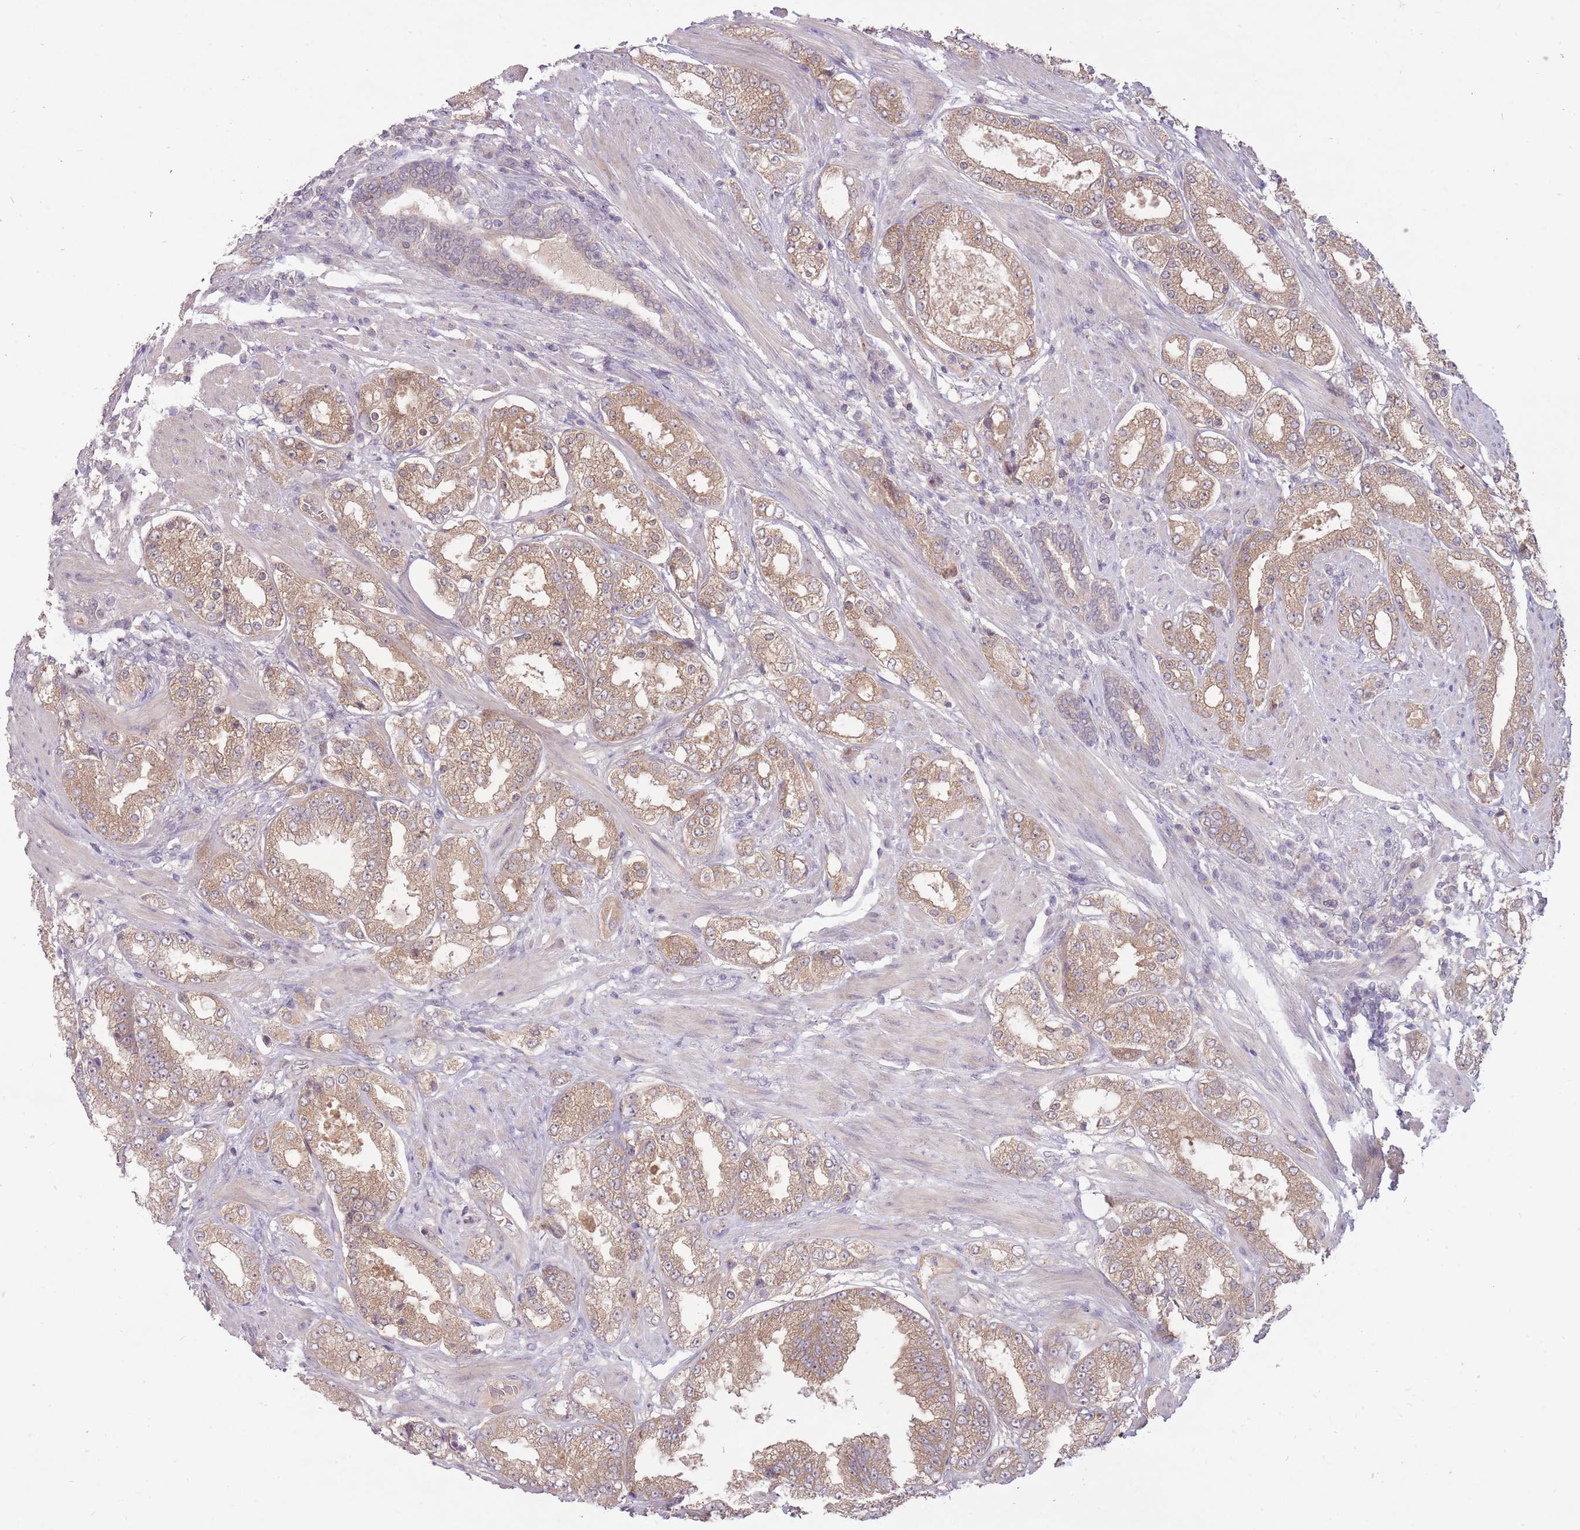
{"staining": {"intensity": "moderate", "quantity": ">75%", "location": "cytoplasmic/membranous"}, "tissue": "prostate cancer", "cell_type": "Tumor cells", "image_type": "cancer", "snomed": [{"axis": "morphology", "description": "Adenocarcinoma, High grade"}, {"axis": "topography", "description": "Prostate"}], "caption": "DAB (3,3'-diaminobenzidine) immunohistochemical staining of prostate cancer demonstrates moderate cytoplasmic/membranous protein positivity in about >75% of tumor cells.", "gene": "LRATD2", "patient": {"sex": "male", "age": 68}}